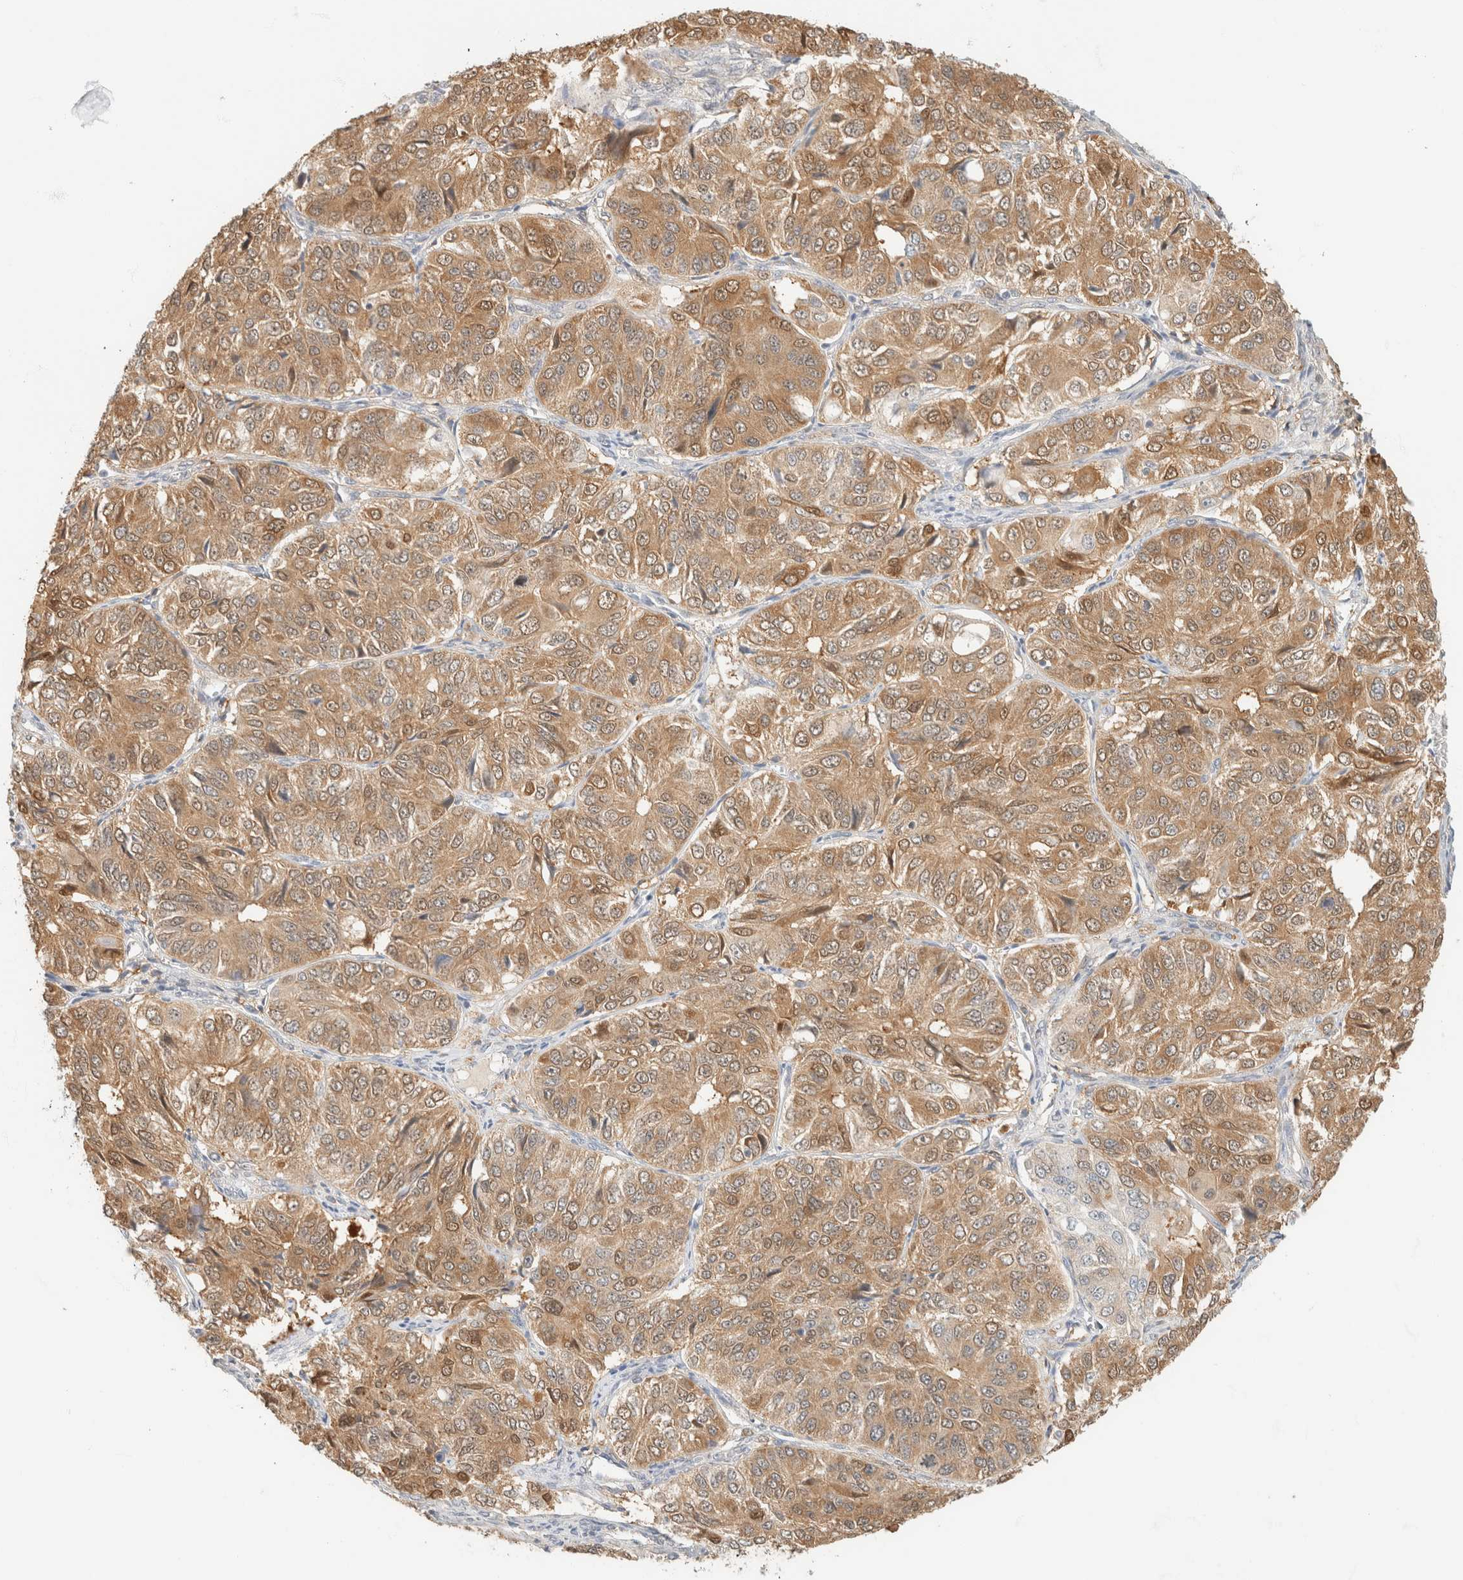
{"staining": {"intensity": "moderate", "quantity": ">75%", "location": "cytoplasmic/membranous"}, "tissue": "ovarian cancer", "cell_type": "Tumor cells", "image_type": "cancer", "snomed": [{"axis": "morphology", "description": "Carcinoma, endometroid"}, {"axis": "topography", "description": "Ovary"}], "caption": "The image exhibits staining of ovarian cancer, revealing moderate cytoplasmic/membranous protein positivity (brown color) within tumor cells.", "gene": "GPI", "patient": {"sex": "female", "age": 51}}